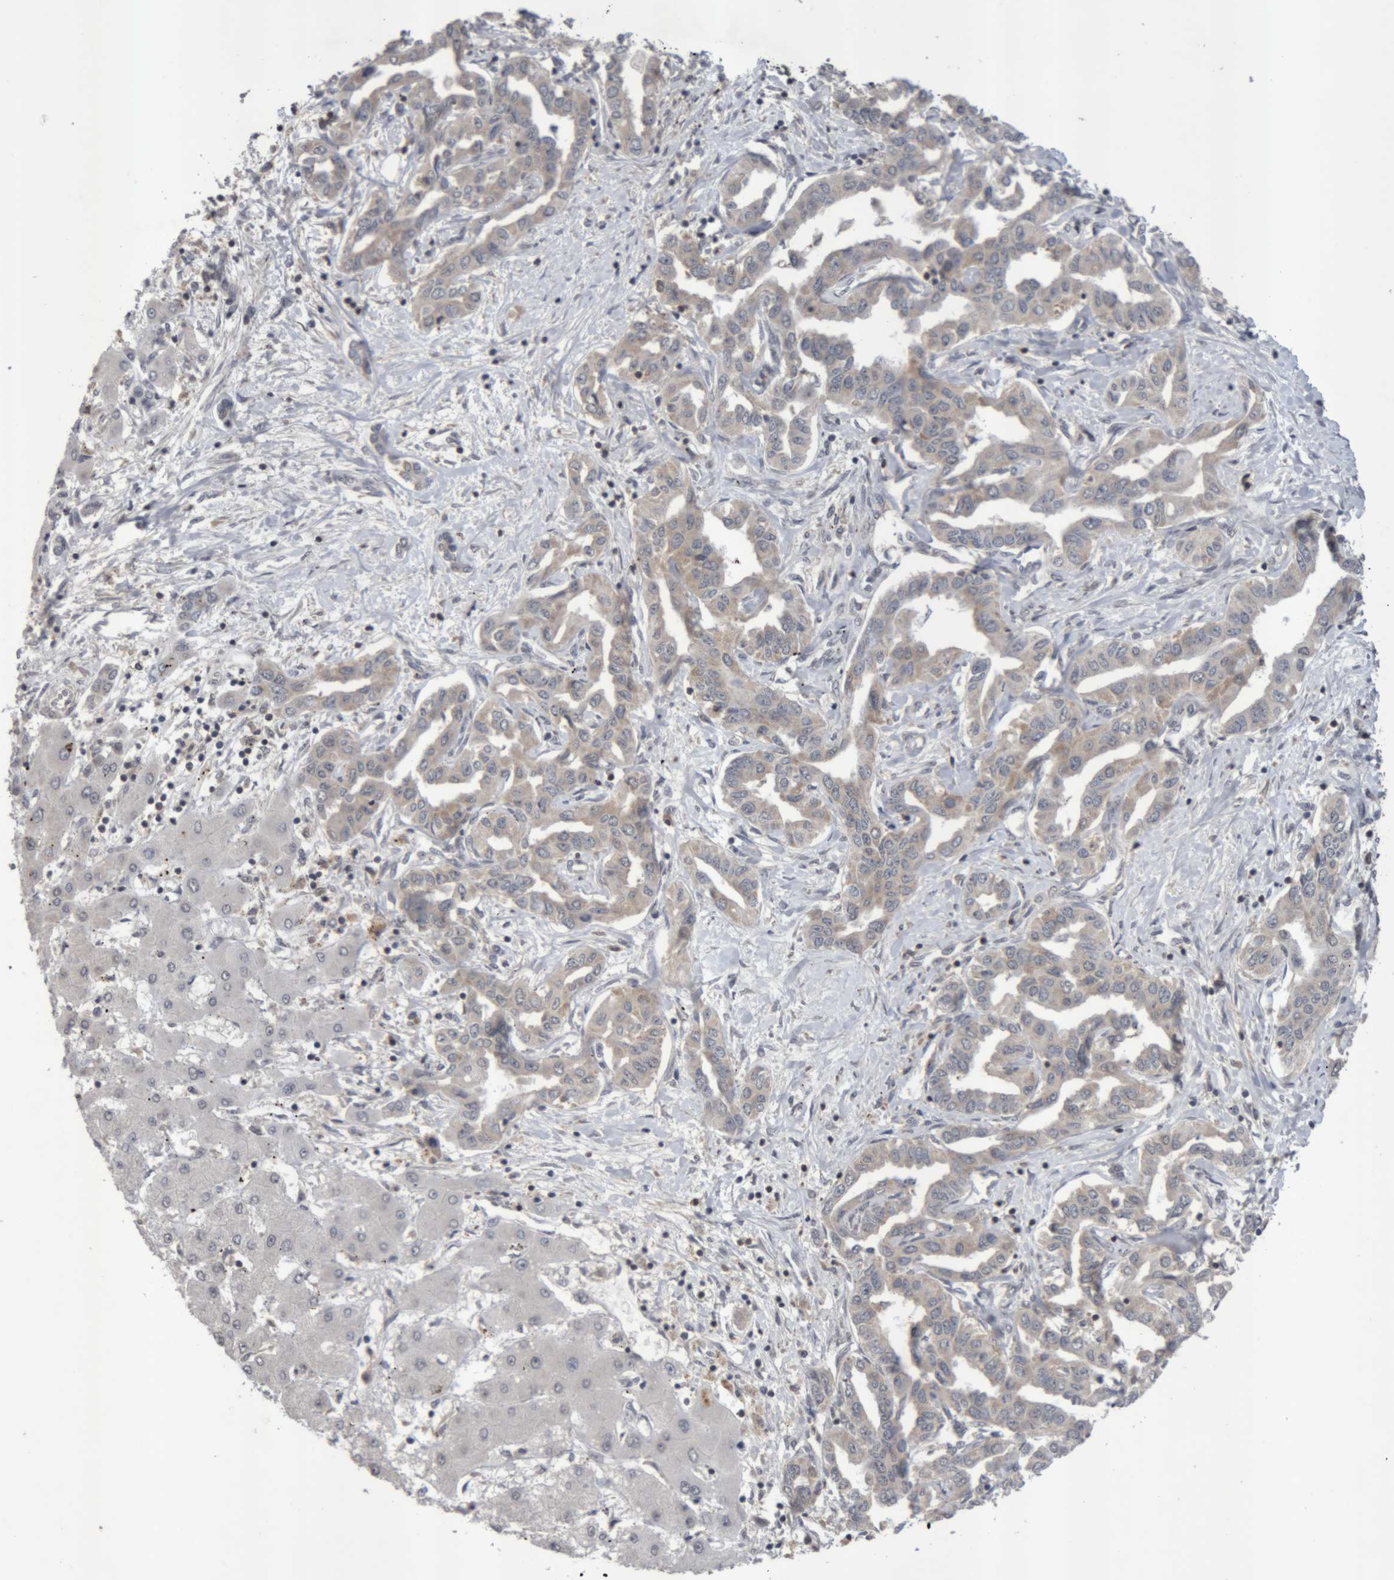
{"staining": {"intensity": "weak", "quantity": "25%-75%", "location": "cytoplasmic/membranous"}, "tissue": "liver cancer", "cell_type": "Tumor cells", "image_type": "cancer", "snomed": [{"axis": "morphology", "description": "Cholangiocarcinoma"}, {"axis": "topography", "description": "Liver"}], "caption": "This histopathology image demonstrates liver cancer stained with immunohistochemistry (IHC) to label a protein in brown. The cytoplasmic/membranous of tumor cells show weak positivity for the protein. Nuclei are counter-stained blue.", "gene": "NFATC2", "patient": {"sex": "male", "age": 59}}